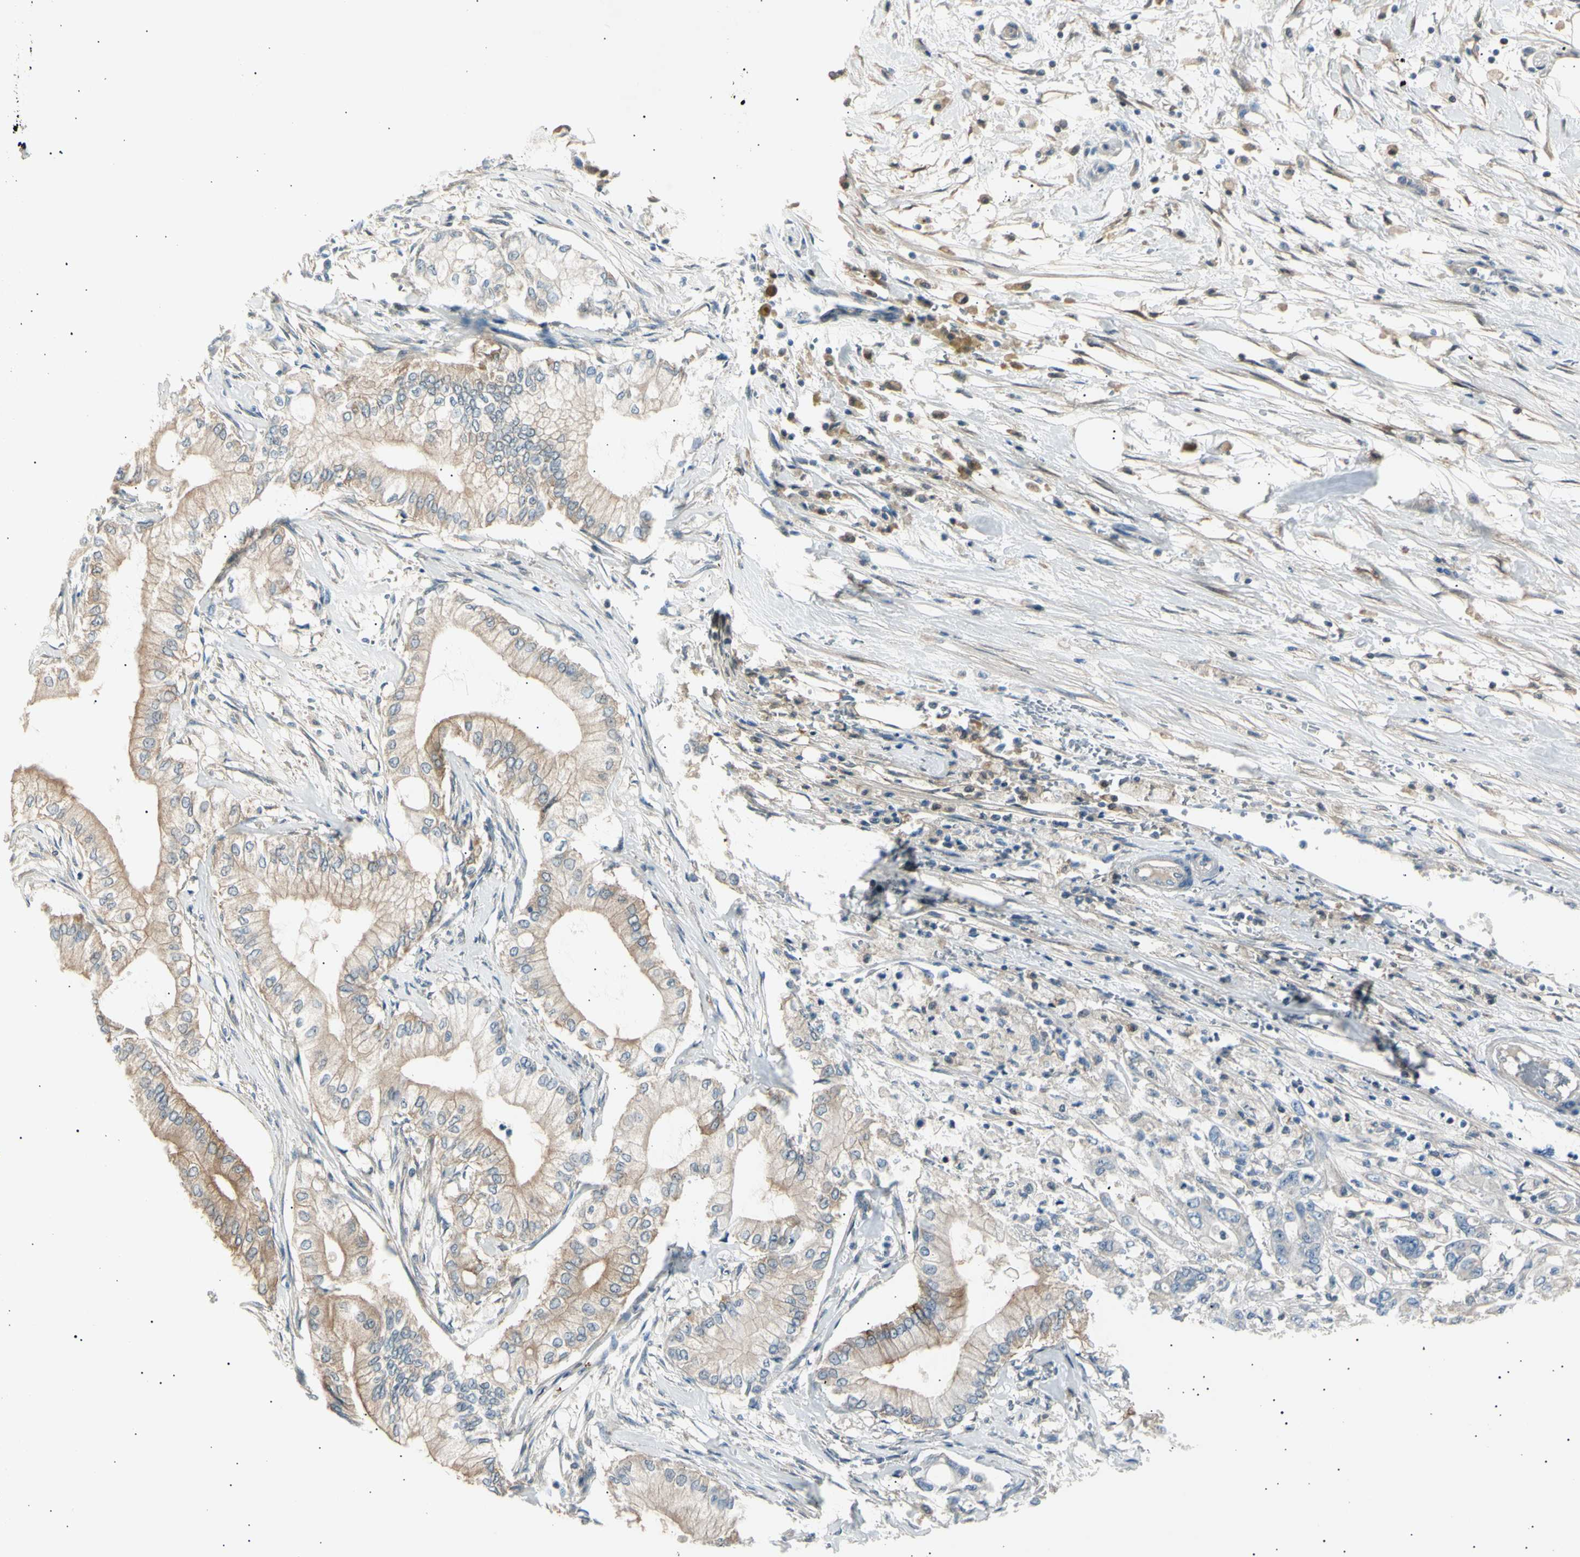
{"staining": {"intensity": "weak", "quantity": ">75%", "location": "cytoplasmic/membranous"}, "tissue": "pancreatic cancer", "cell_type": "Tumor cells", "image_type": "cancer", "snomed": [{"axis": "morphology", "description": "Adenocarcinoma, NOS"}, {"axis": "topography", "description": "Pancreas"}], "caption": "Protein expression analysis of adenocarcinoma (pancreatic) demonstrates weak cytoplasmic/membranous positivity in about >75% of tumor cells.", "gene": "LHPP", "patient": {"sex": "male", "age": 70}}